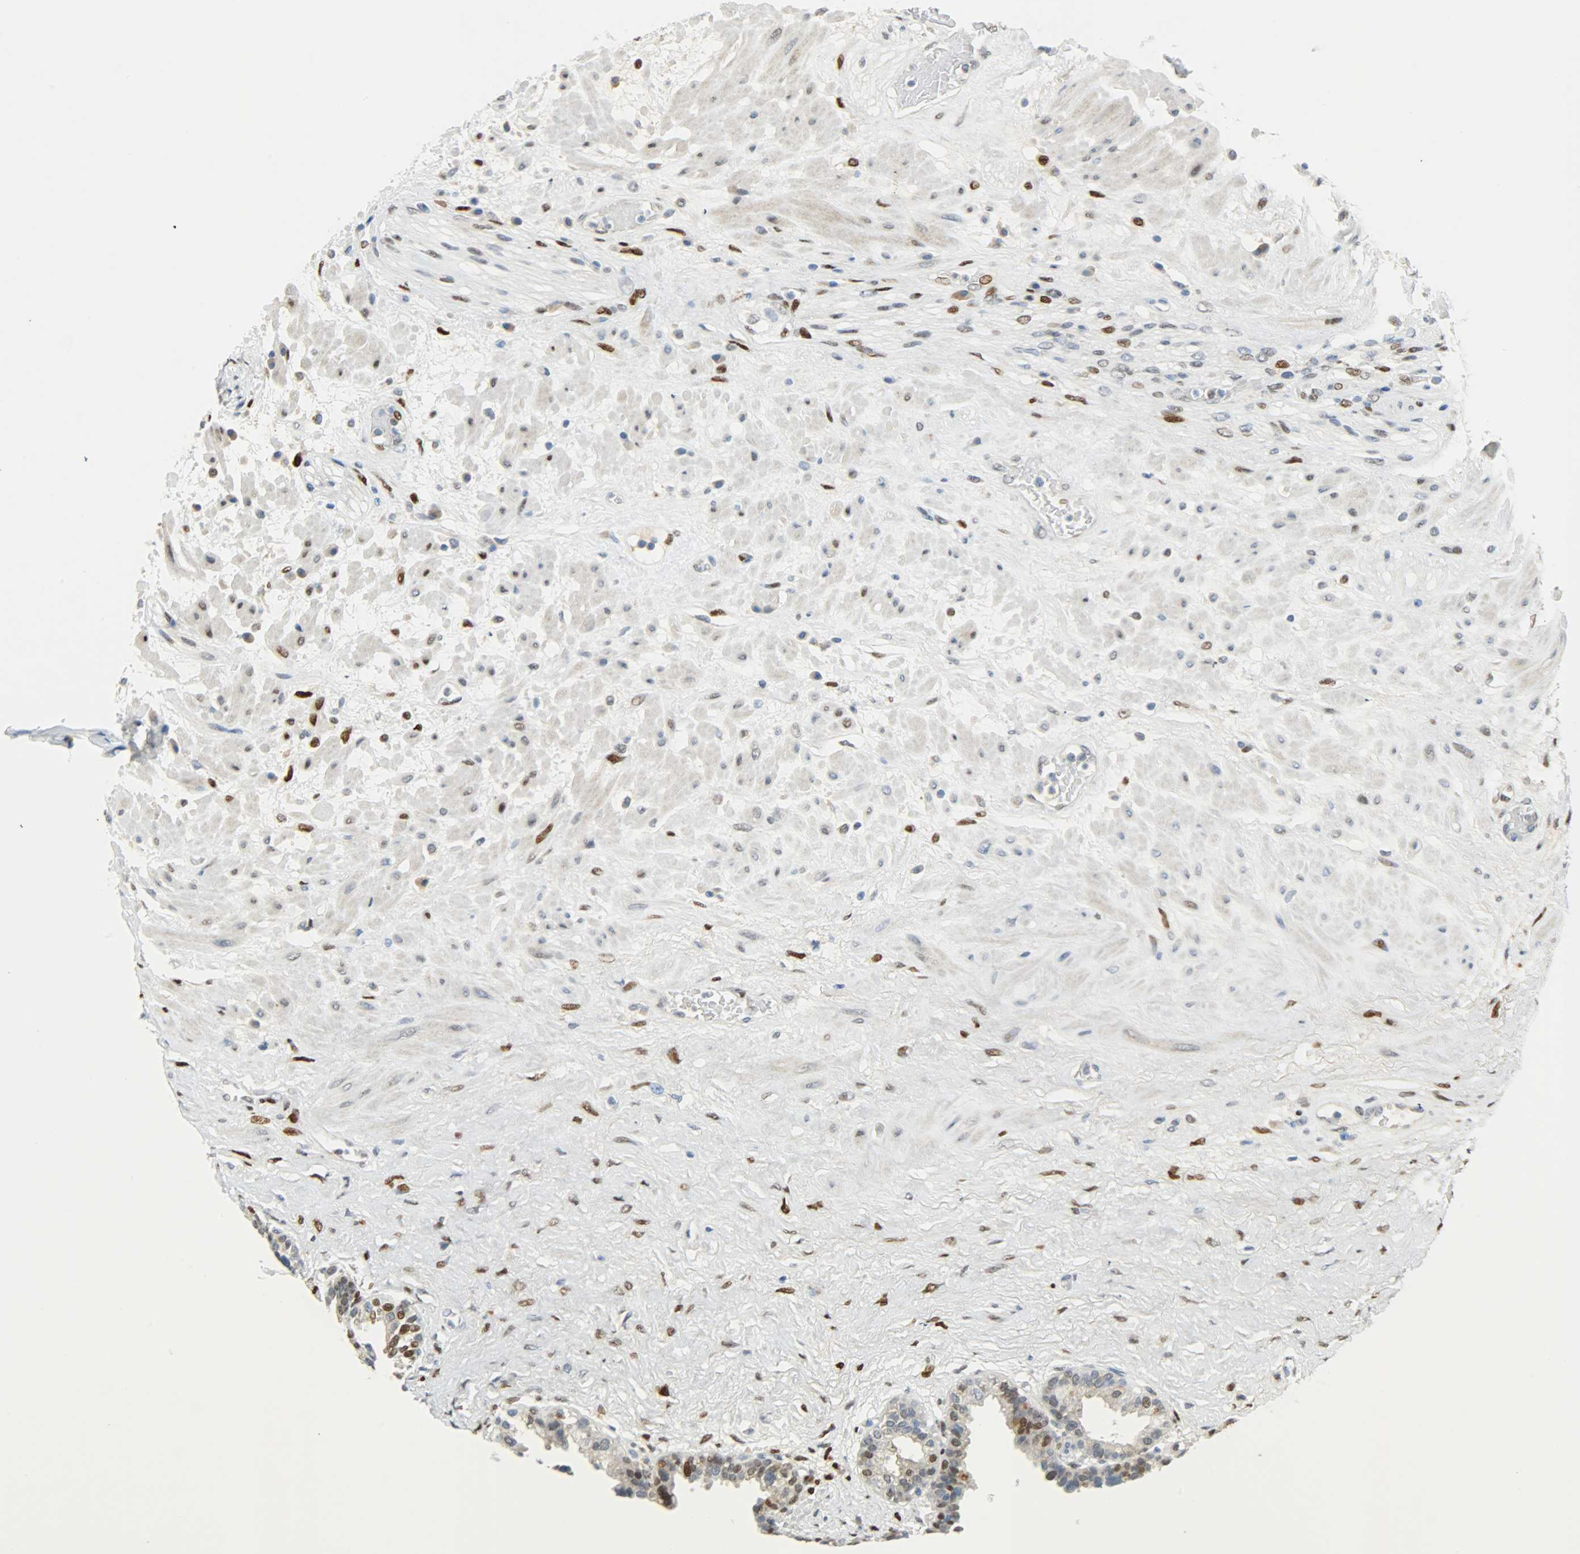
{"staining": {"intensity": "weak", "quantity": "<25%", "location": "nuclear"}, "tissue": "seminal vesicle", "cell_type": "Glandular cells", "image_type": "normal", "snomed": [{"axis": "morphology", "description": "Normal tissue, NOS"}, {"axis": "topography", "description": "Seminal veicle"}], "caption": "Human seminal vesicle stained for a protein using immunohistochemistry (IHC) exhibits no staining in glandular cells.", "gene": "JUNB", "patient": {"sex": "male", "age": 61}}